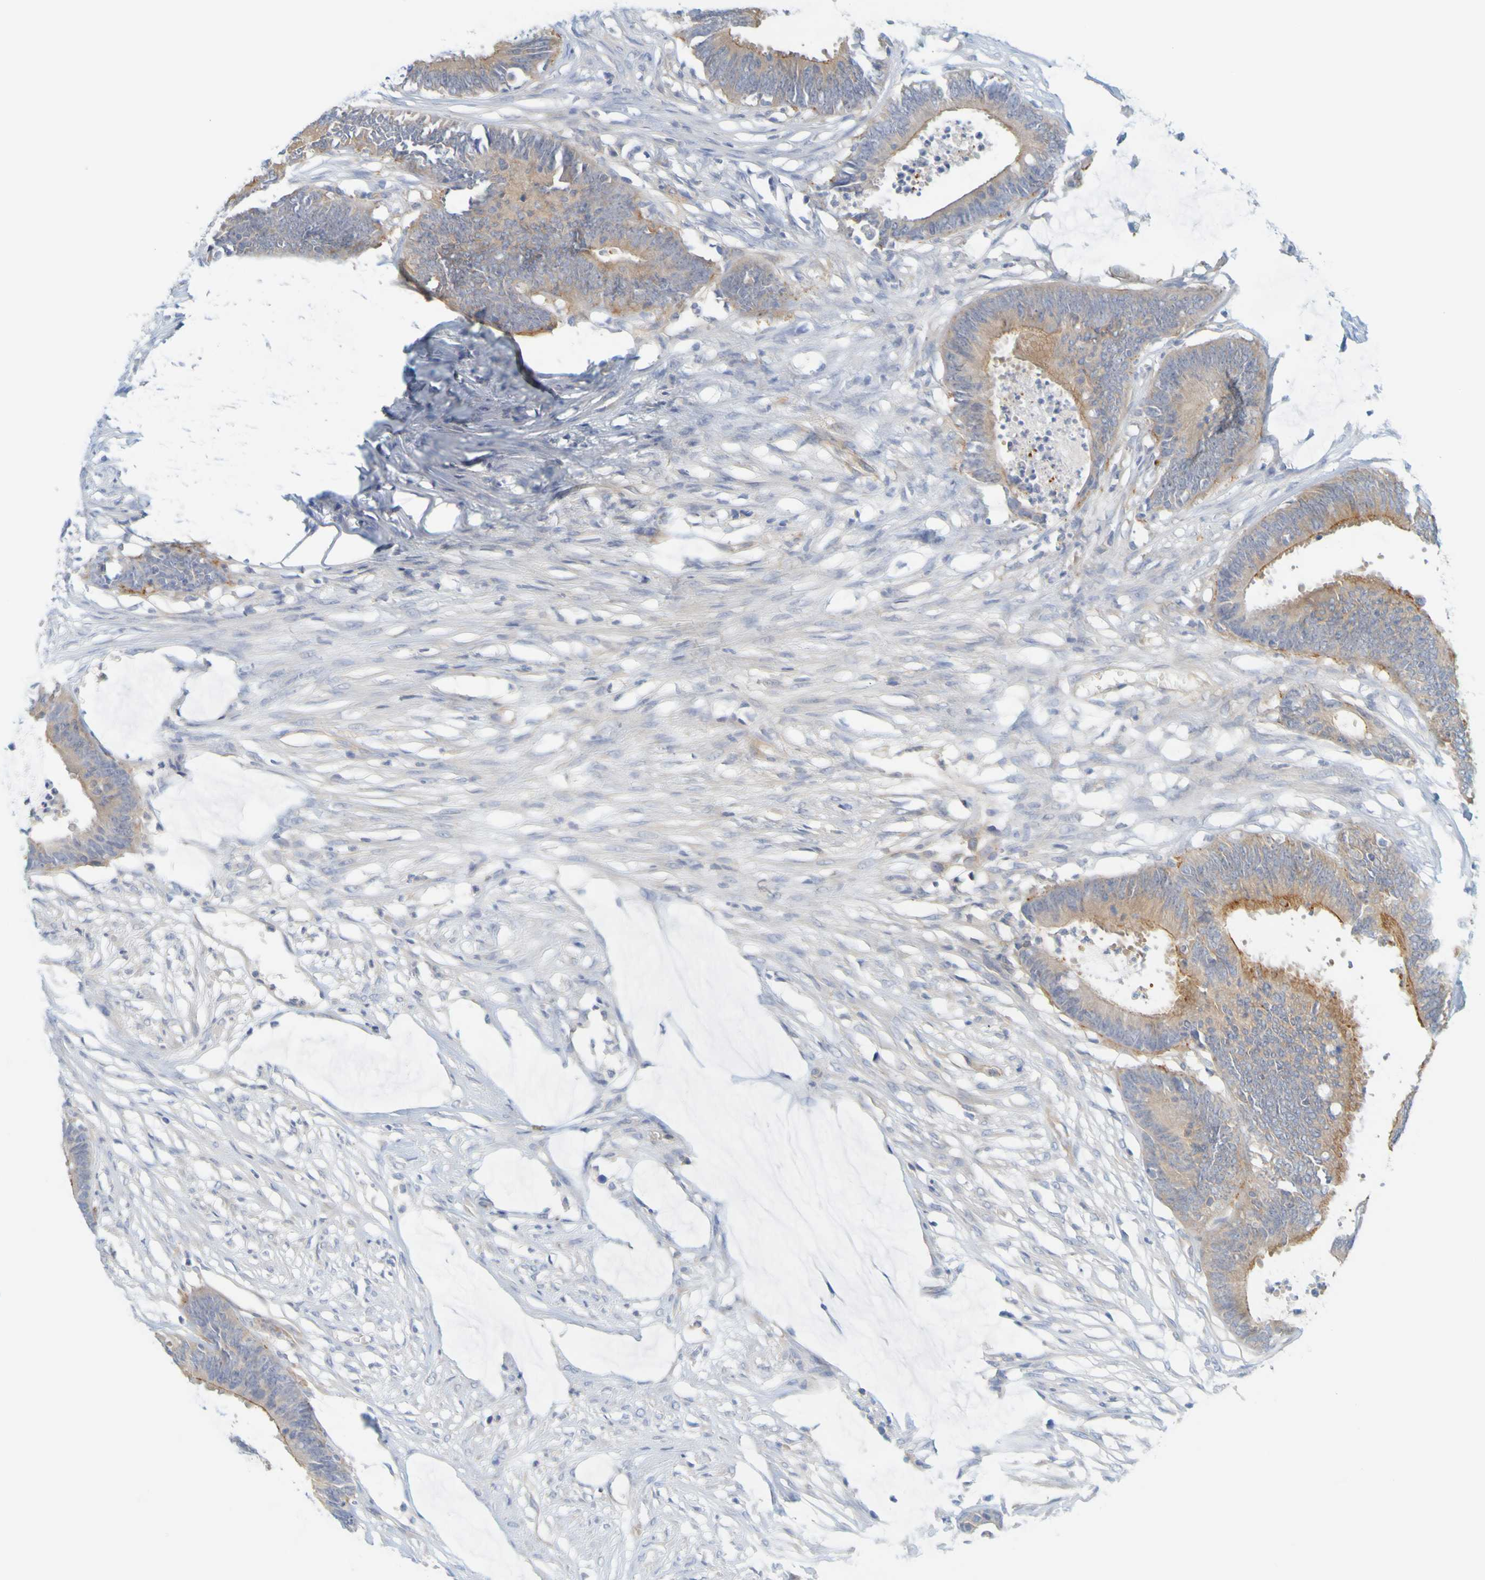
{"staining": {"intensity": "moderate", "quantity": "25%-75%", "location": "cytoplasmic/membranous"}, "tissue": "colorectal cancer", "cell_type": "Tumor cells", "image_type": "cancer", "snomed": [{"axis": "morphology", "description": "Adenocarcinoma, NOS"}, {"axis": "topography", "description": "Rectum"}], "caption": "Adenocarcinoma (colorectal) was stained to show a protein in brown. There is medium levels of moderate cytoplasmic/membranous staining in approximately 25%-75% of tumor cells.", "gene": "APPL1", "patient": {"sex": "female", "age": 66}}